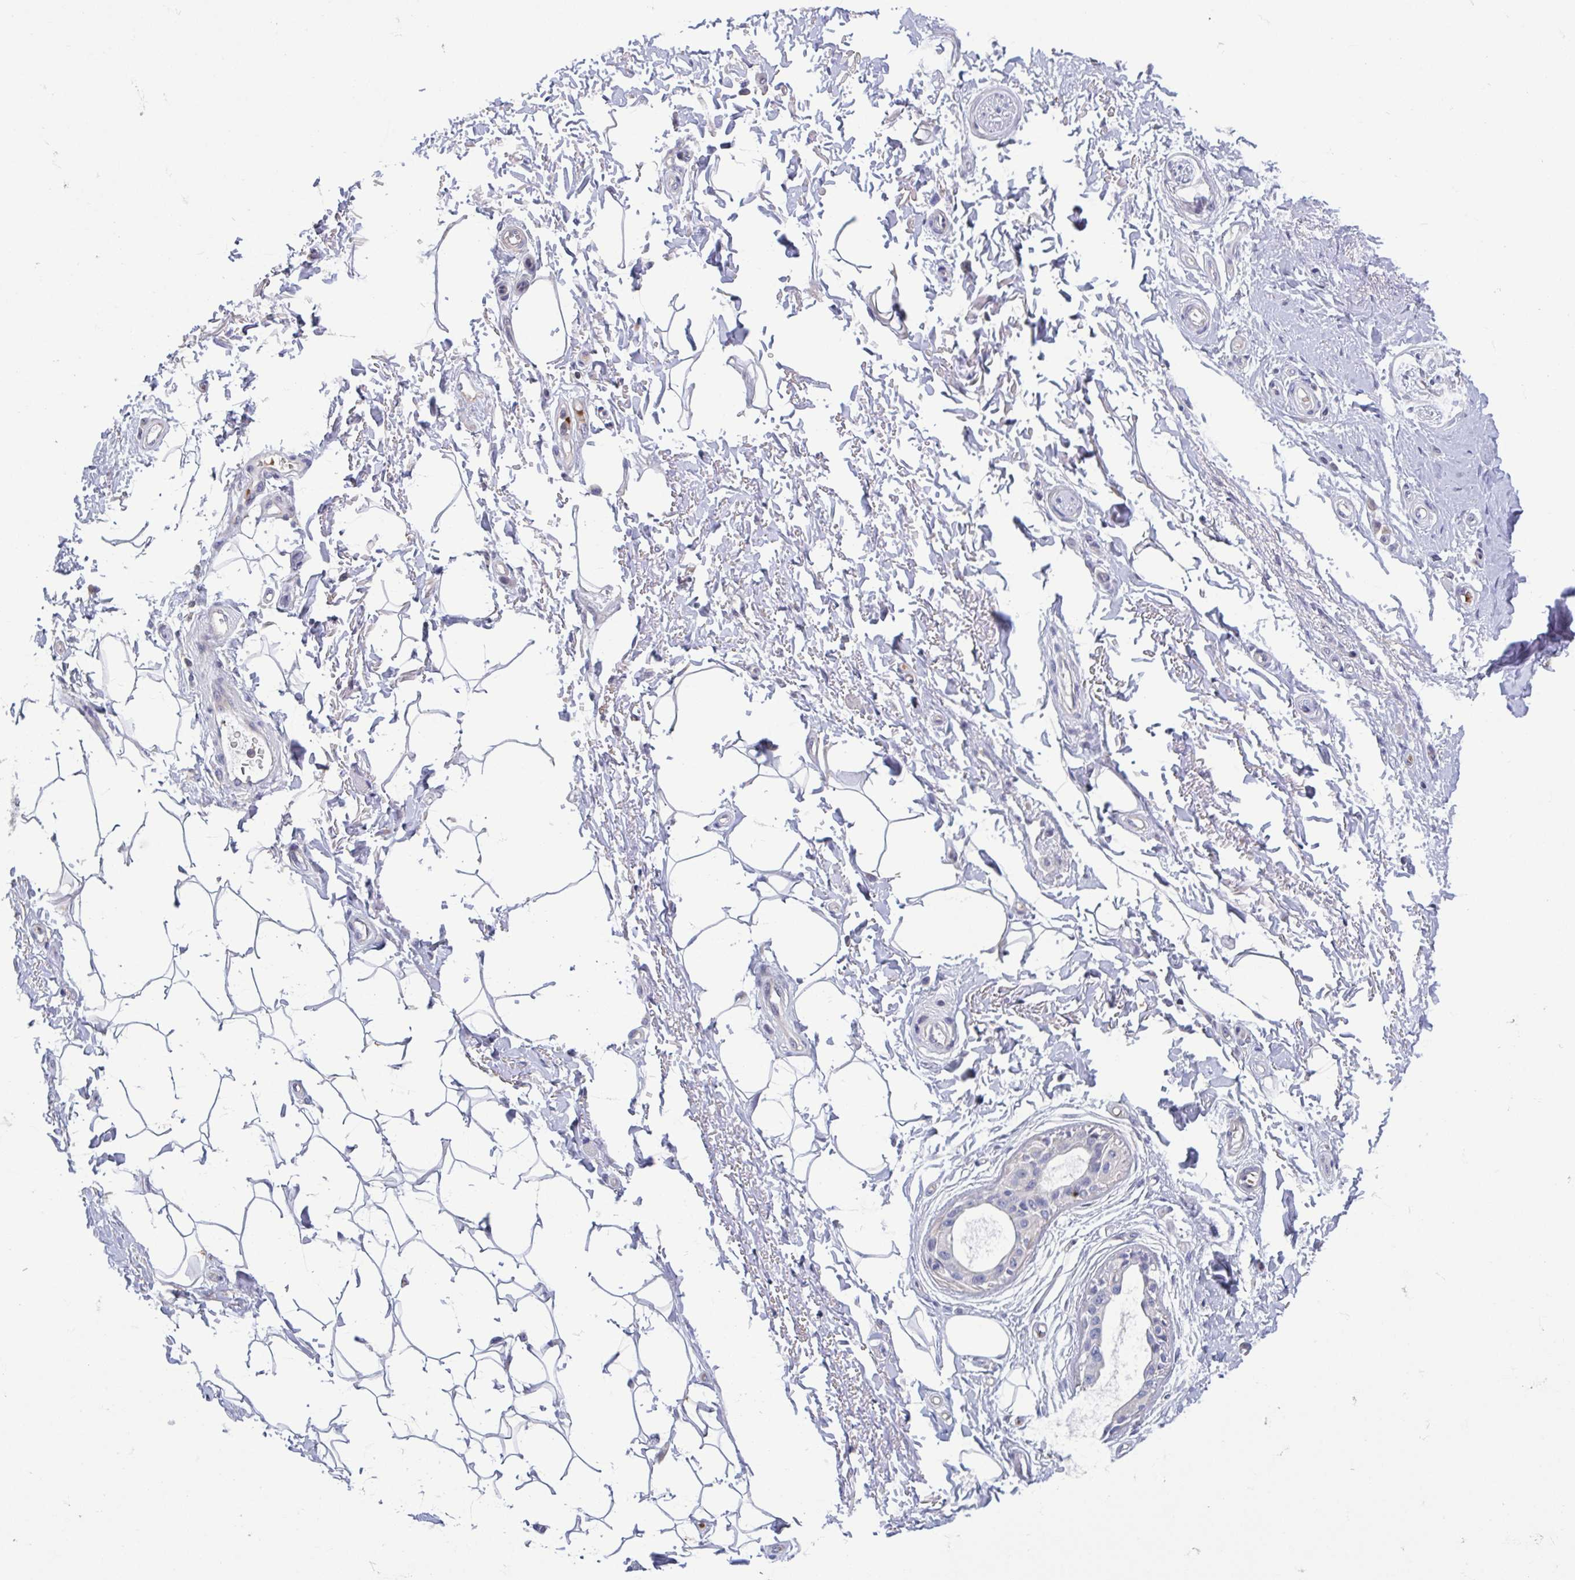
{"staining": {"intensity": "negative", "quantity": "none", "location": "none"}, "tissue": "adipose tissue", "cell_type": "Adipocytes", "image_type": "normal", "snomed": [{"axis": "morphology", "description": "Normal tissue, NOS"}, {"axis": "topography", "description": "Peripheral nerve tissue"}], "caption": "A high-resolution micrograph shows immunohistochemistry staining of benign adipose tissue, which reveals no significant expression in adipocytes.", "gene": "LRRC38", "patient": {"sex": "male", "age": 51}}